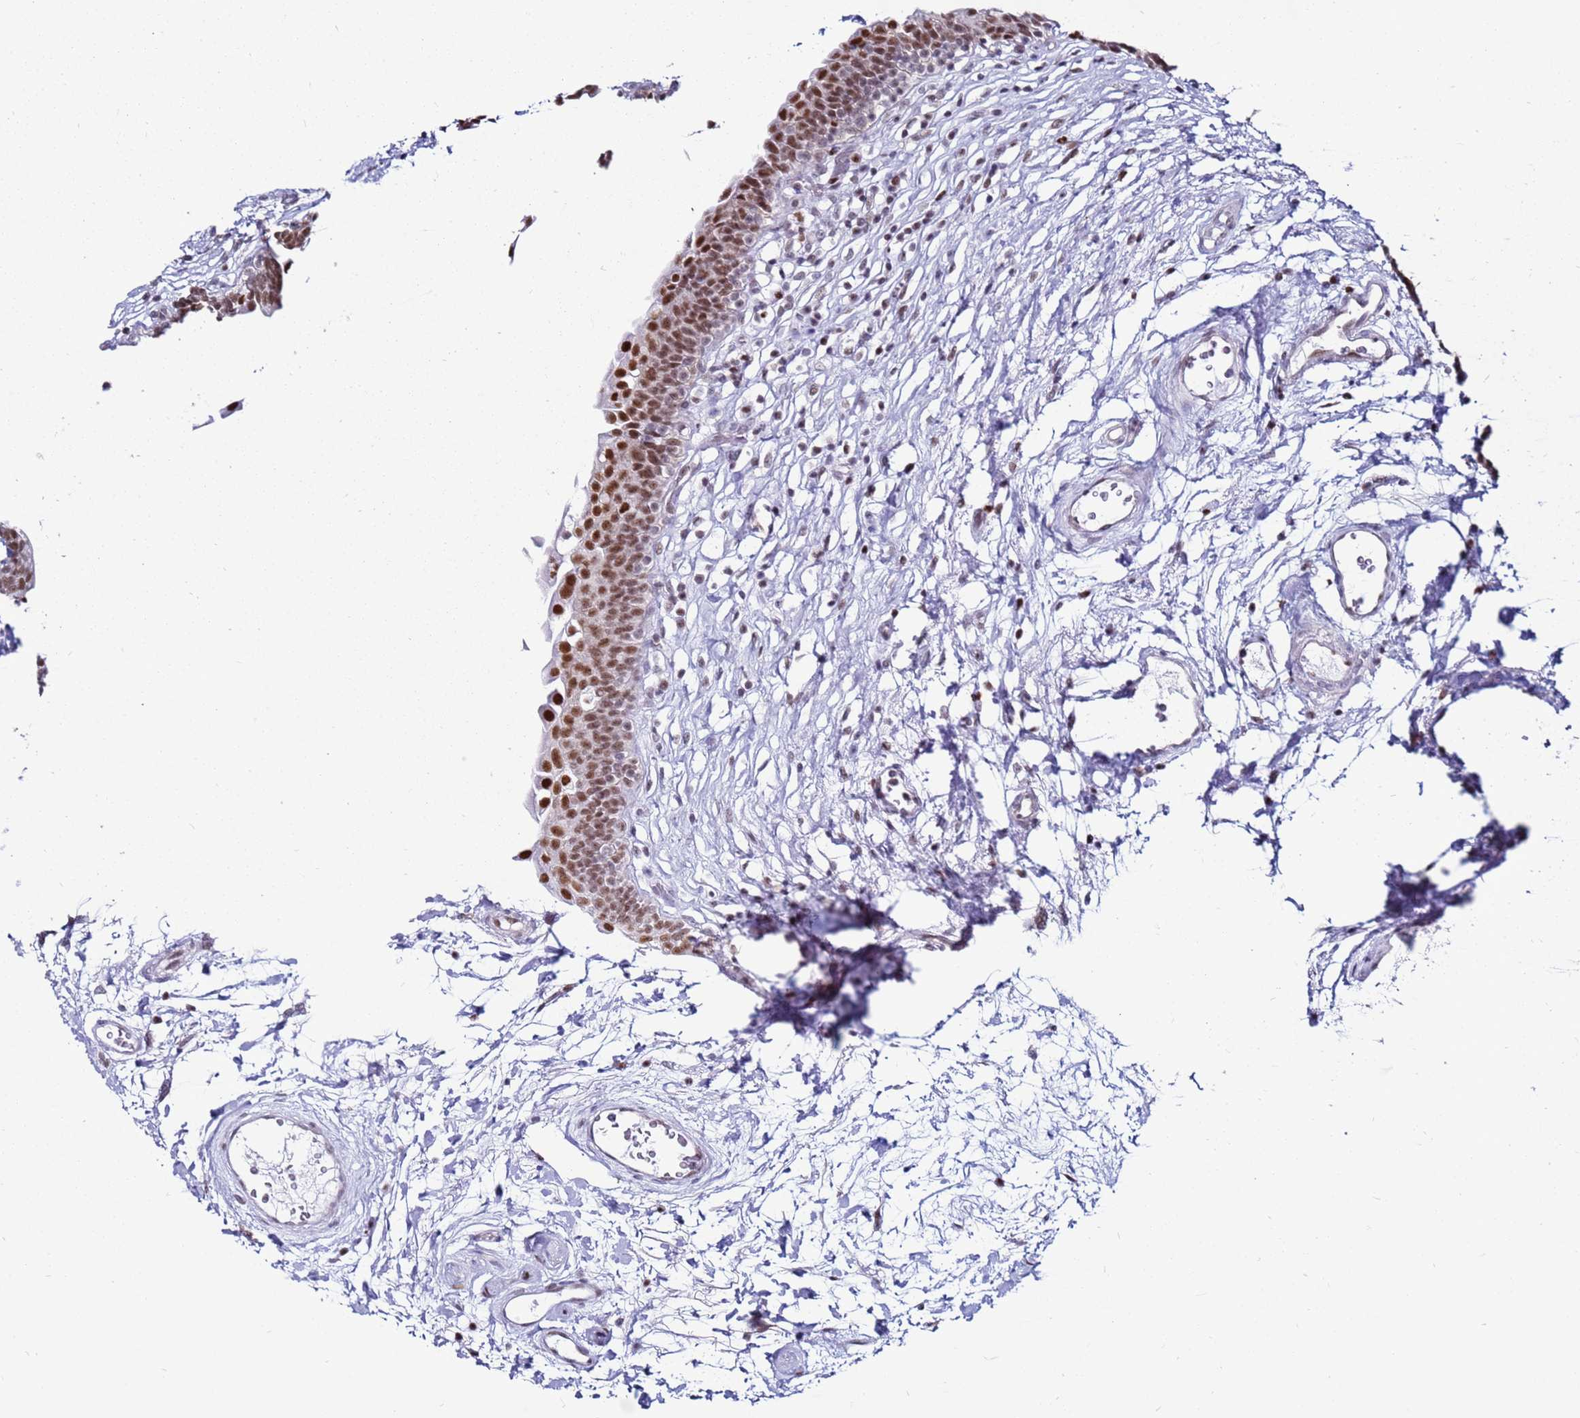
{"staining": {"intensity": "strong", "quantity": "25%-75%", "location": "nuclear"}, "tissue": "urinary bladder", "cell_type": "Urothelial cells", "image_type": "normal", "snomed": [{"axis": "morphology", "description": "Normal tissue, NOS"}, {"axis": "topography", "description": "Urinary bladder"}], "caption": "Brown immunohistochemical staining in normal urinary bladder shows strong nuclear positivity in about 25%-75% of urothelial cells.", "gene": "KPNA4", "patient": {"sex": "male", "age": 83}}